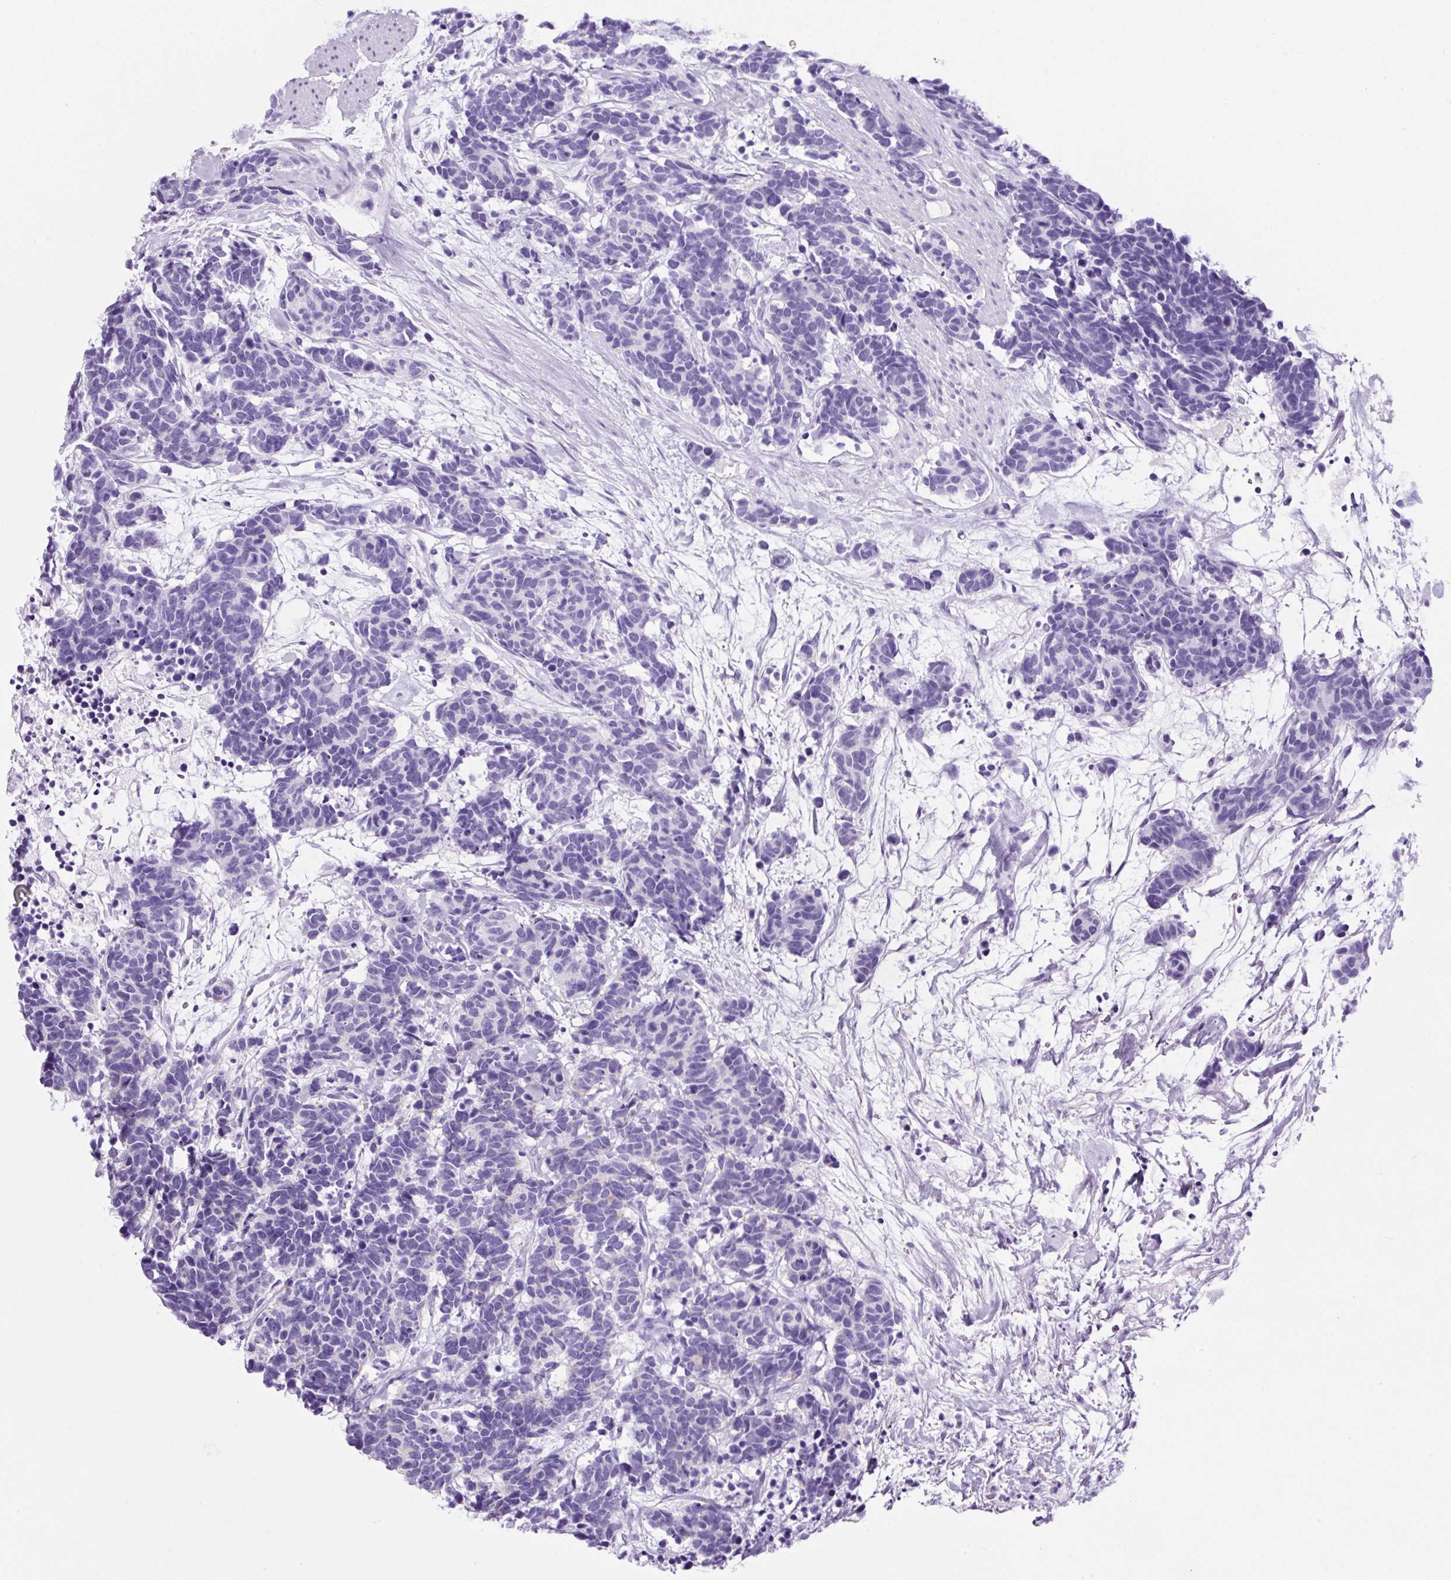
{"staining": {"intensity": "negative", "quantity": "none", "location": "none"}, "tissue": "carcinoid", "cell_type": "Tumor cells", "image_type": "cancer", "snomed": [{"axis": "morphology", "description": "Carcinoma, NOS"}, {"axis": "morphology", "description": "Carcinoid, malignant, NOS"}, {"axis": "topography", "description": "Prostate"}], "caption": "Tumor cells show no significant staining in carcinoid. (Stains: DAB (3,3'-diaminobenzidine) immunohistochemistry with hematoxylin counter stain, Microscopy: brightfield microscopy at high magnification).", "gene": "TAFA3", "patient": {"sex": "male", "age": 57}}